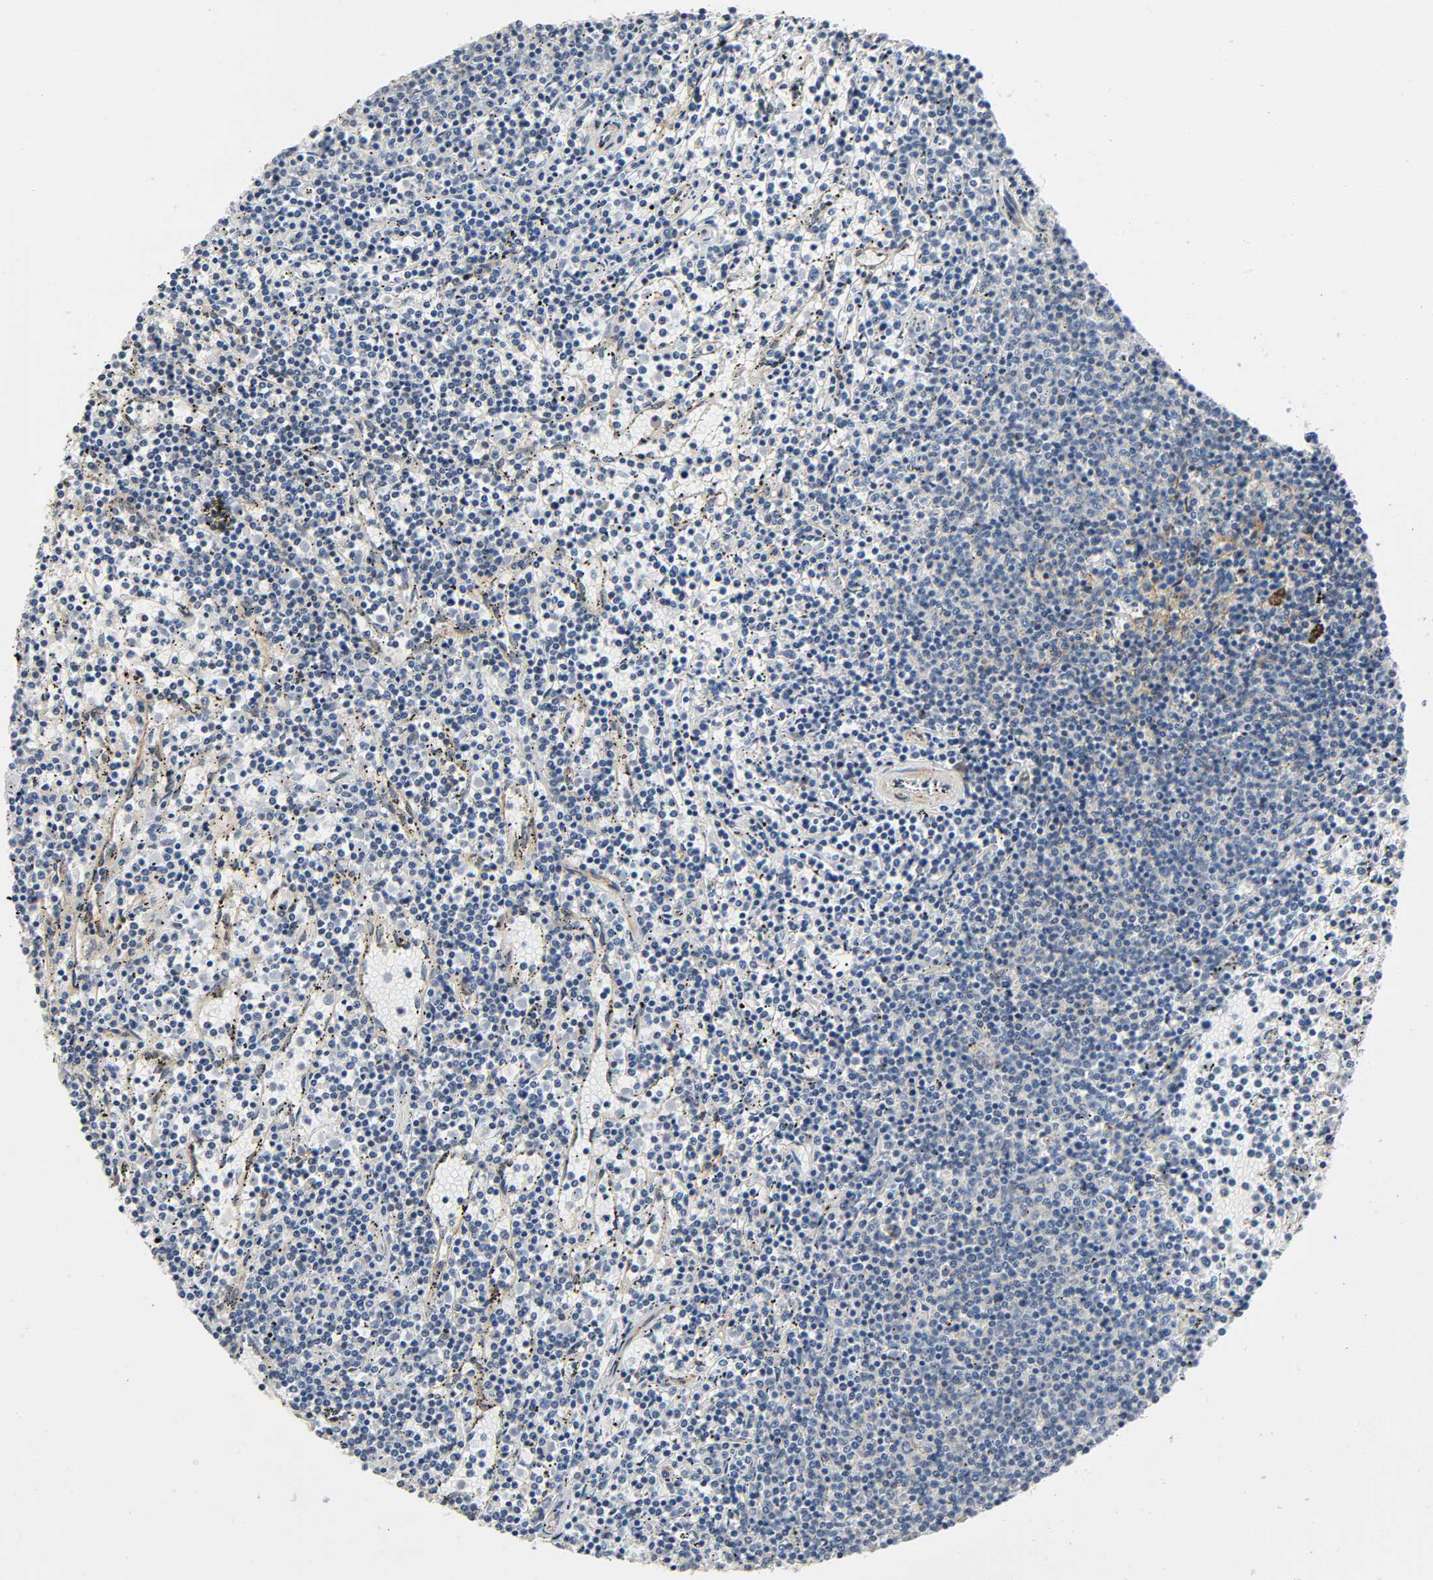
{"staining": {"intensity": "weak", "quantity": "25%-75%", "location": "cytoplasmic/membranous"}, "tissue": "lymphoma", "cell_type": "Tumor cells", "image_type": "cancer", "snomed": [{"axis": "morphology", "description": "Malignant lymphoma, non-Hodgkin's type, Low grade"}, {"axis": "topography", "description": "Spleen"}], "caption": "An image showing weak cytoplasmic/membranous expression in about 25%-75% of tumor cells in malignant lymphoma, non-Hodgkin's type (low-grade), as visualized by brown immunohistochemical staining.", "gene": "ARPC1A", "patient": {"sex": "female", "age": 50}}